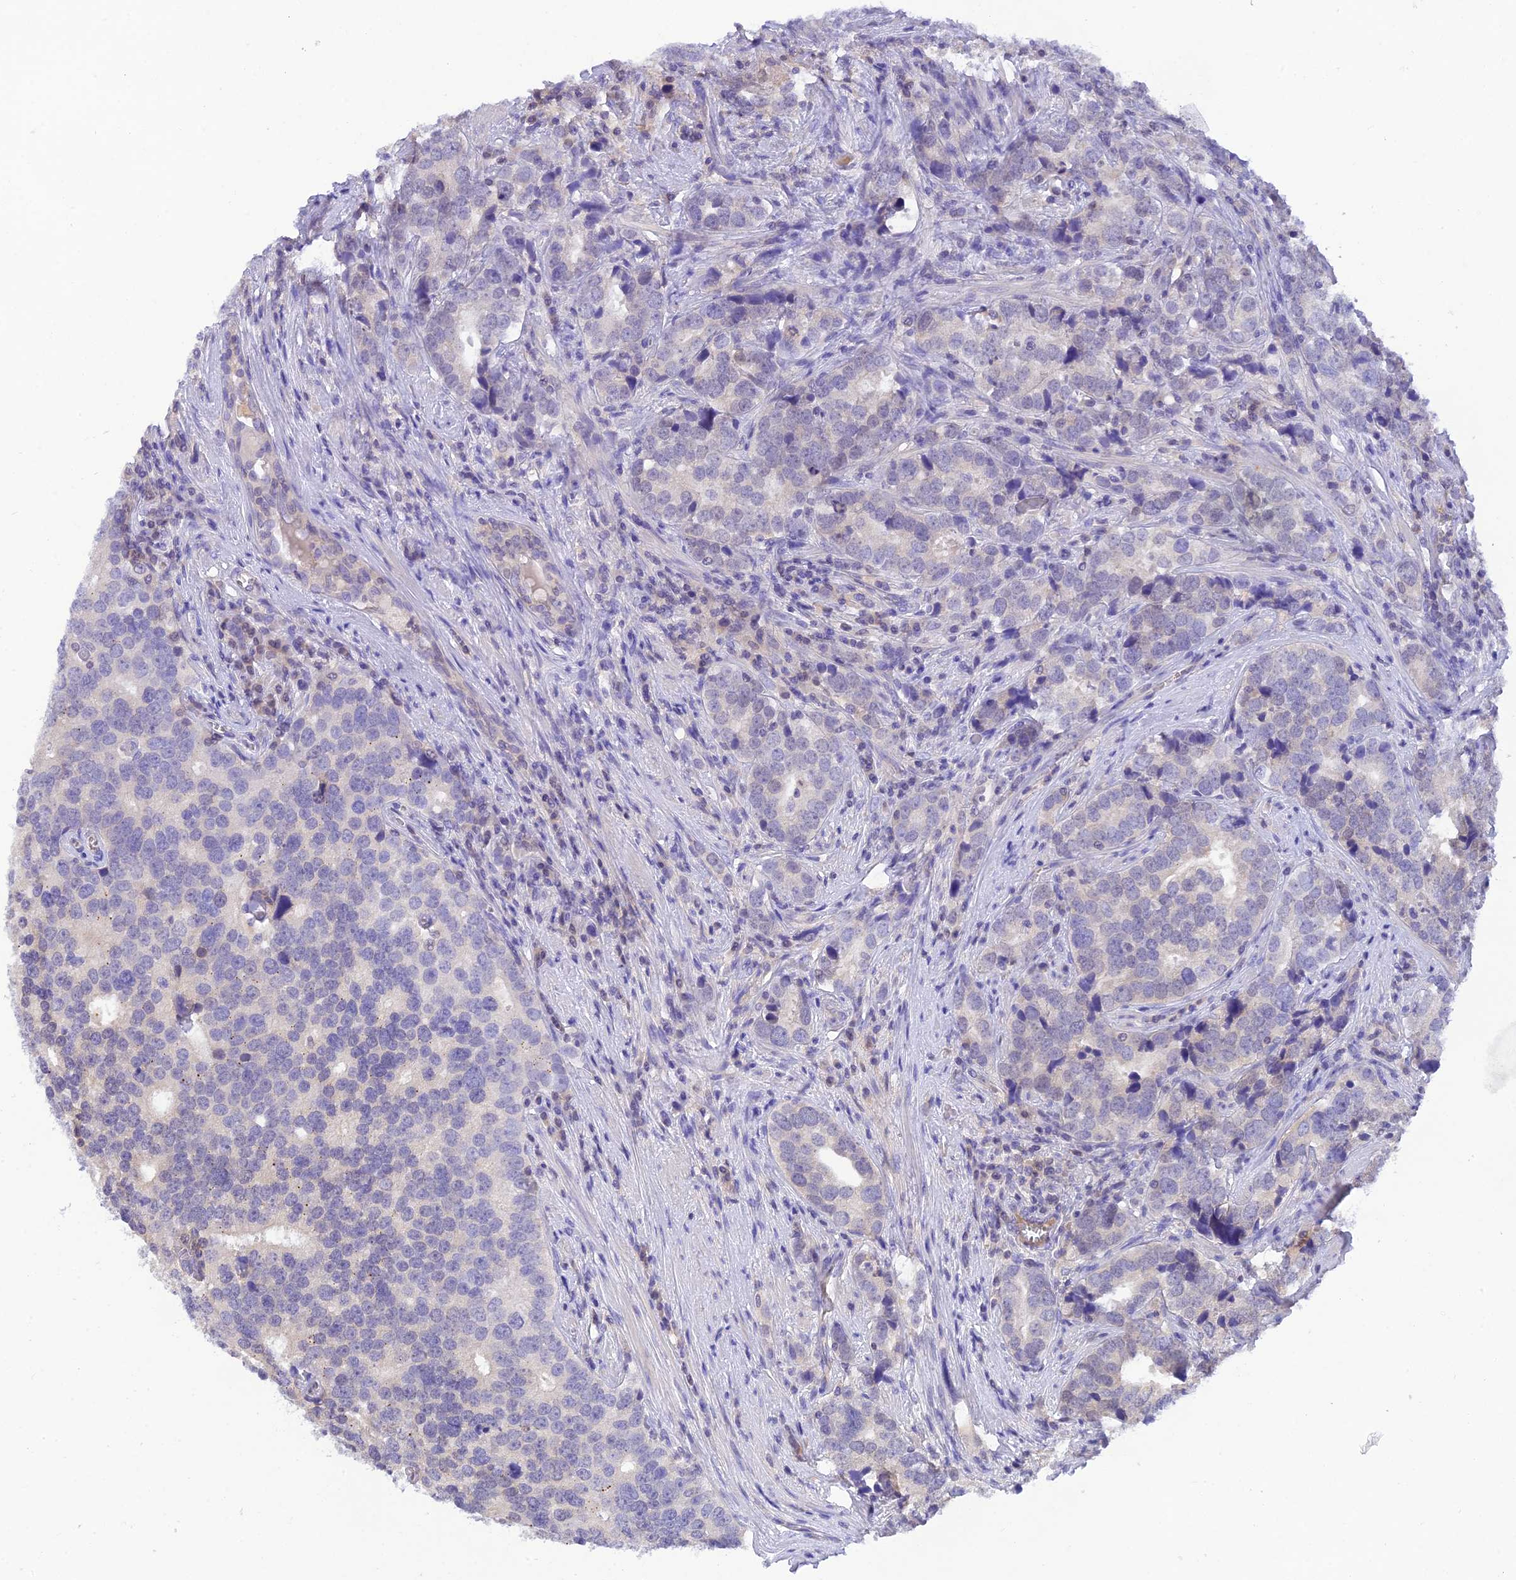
{"staining": {"intensity": "negative", "quantity": "none", "location": "none"}, "tissue": "prostate cancer", "cell_type": "Tumor cells", "image_type": "cancer", "snomed": [{"axis": "morphology", "description": "Adenocarcinoma, High grade"}, {"axis": "topography", "description": "Prostate"}], "caption": "Immunohistochemistry (IHC) photomicrograph of prostate adenocarcinoma (high-grade) stained for a protein (brown), which demonstrates no expression in tumor cells. The staining was performed using DAB to visualize the protein expression in brown, while the nuclei were stained in blue with hematoxylin (Magnification: 20x).", "gene": "HDHD2", "patient": {"sex": "male", "age": 71}}